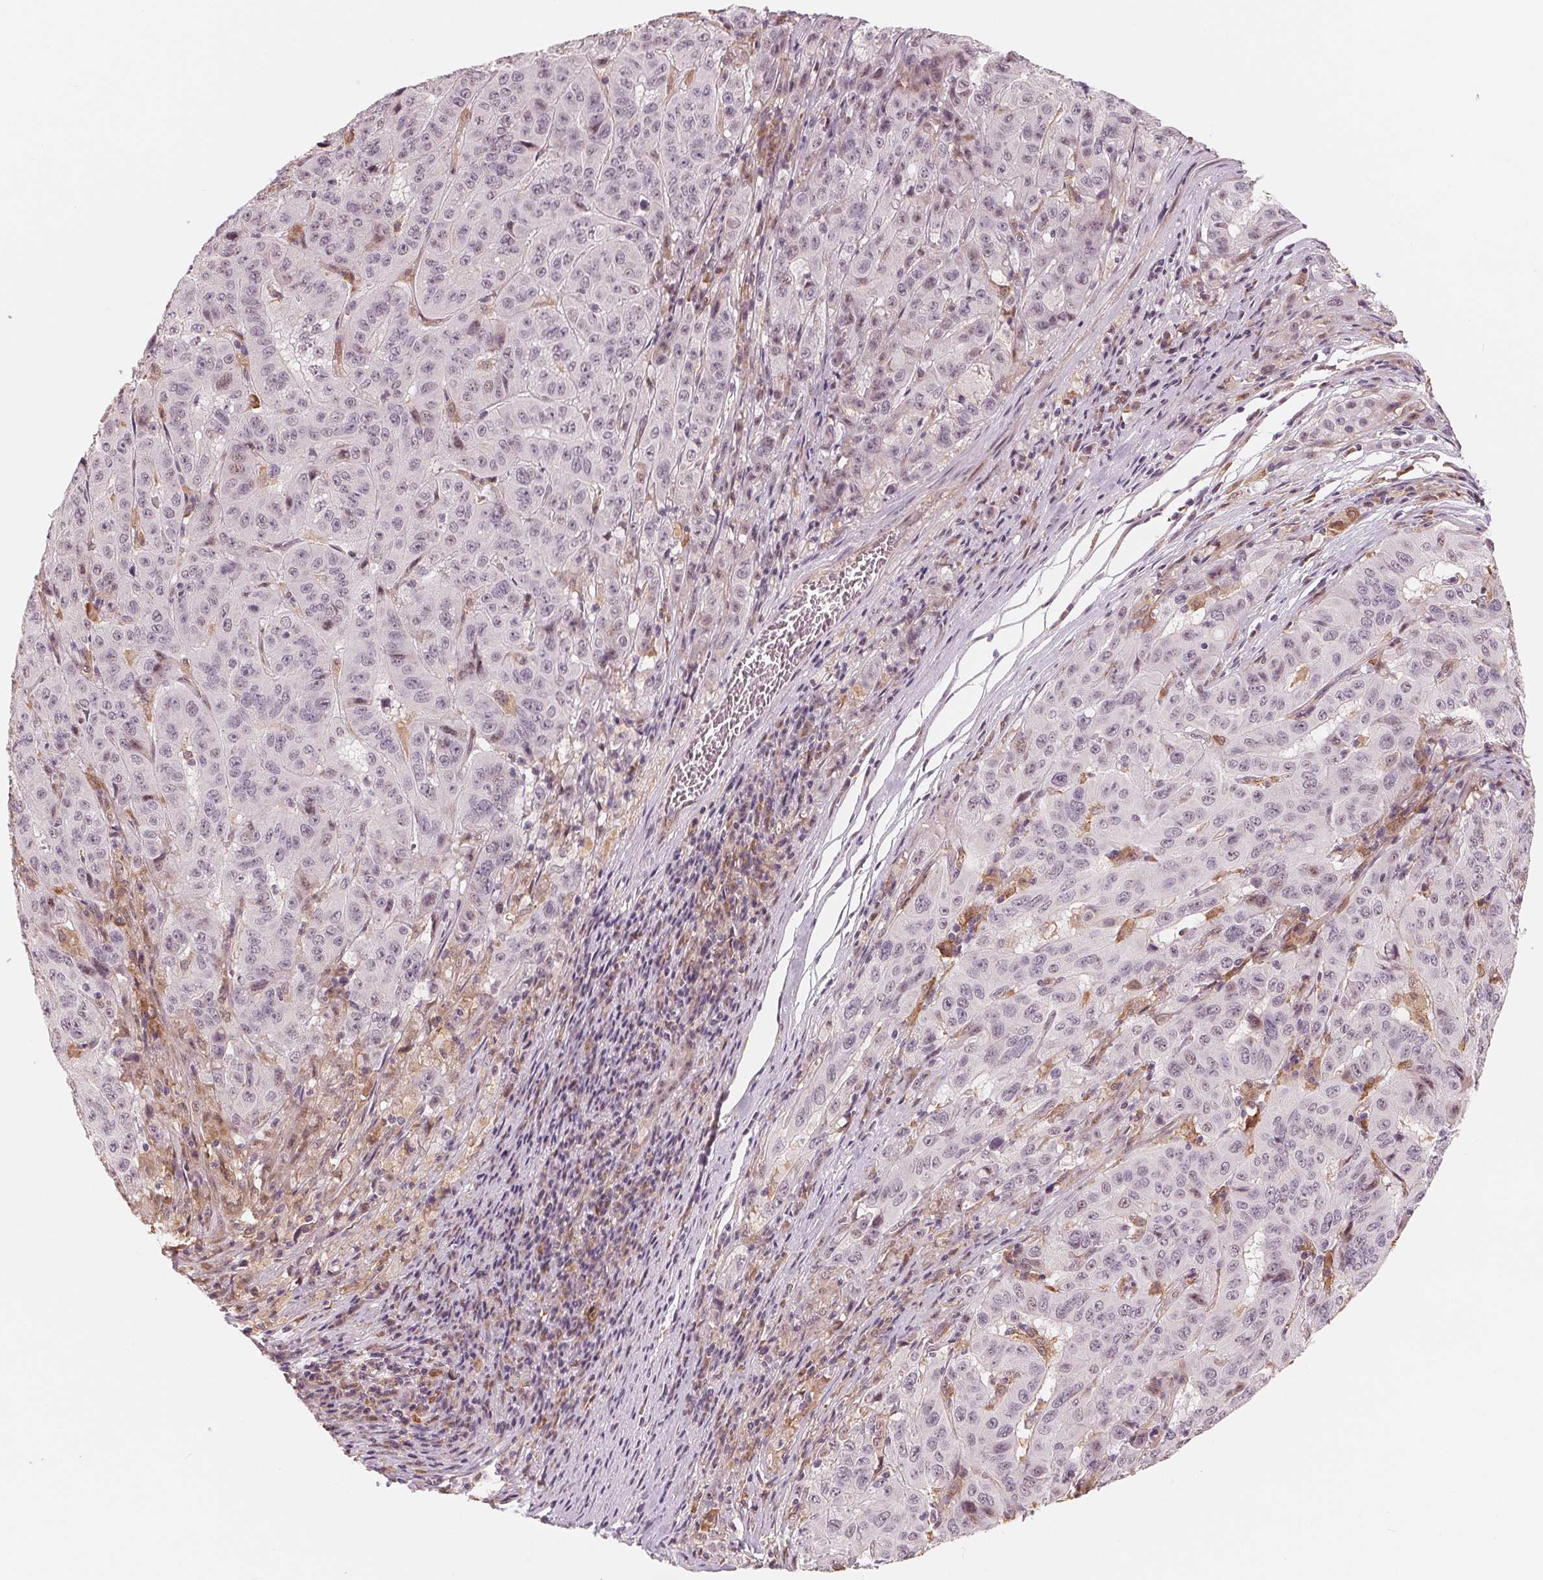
{"staining": {"intensity": "negative", "quantity": "none", "location": "none"}, "tissue": "pancreatic cancer", "cell_type": "Tumor cells", "image_type": "cancer", "snomed": [{"axis": "morphology", "description": "Adenocarcinoma, NOS"}, {"axis": "topography", "description": "Pancreas"}], "caption": "The photomicrograph displays no staining of tumor cells in pancreatic adenocarcinoma.", "gene": "IL9R", "patient": {"sex": "male", "age": 63}}